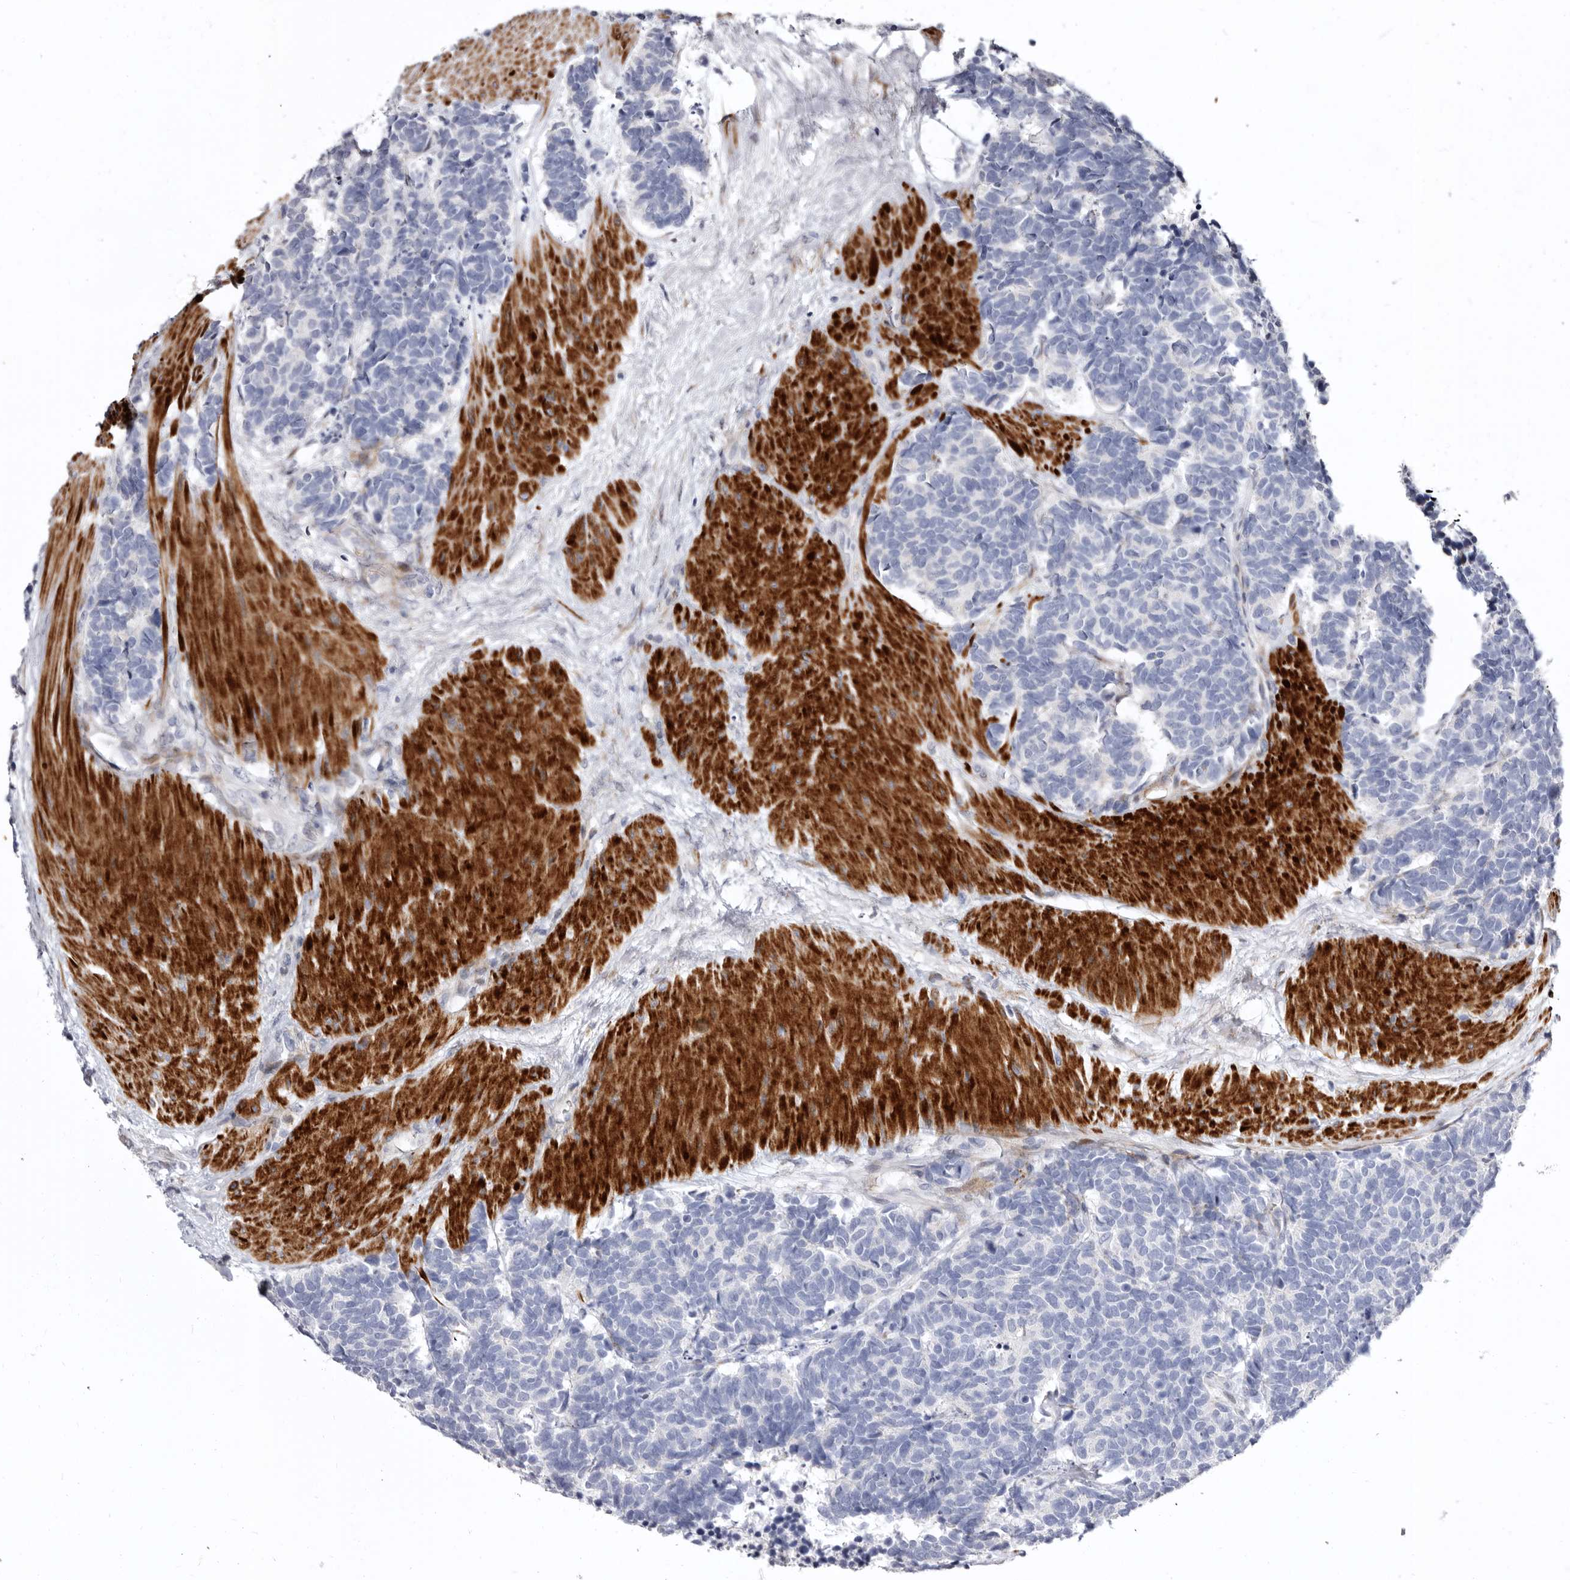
{"staining": {"intensity": "negative", "quantity": "none", "location": "none"}, "tissue": "carcinoid", "cell_type": "Tumor cells", "image_type": "cancer", "snomed": [{"axis": "morphology", "description": "Carcinoma, NOS"}, {"axis": "morphology", "description": "Carcinoid, malignant, NOS"}, {"axis": "topography", "description": "Urinary bladder"}], "caption": "IHC micrograph of neoplastic tissue: human carcinoma stained with DAB (3,3'-diaminobenzidine) shows no significant protein expression in tumor cells.", "gene": "AIDA", "patient": {"sex": "male", "age": 57}}